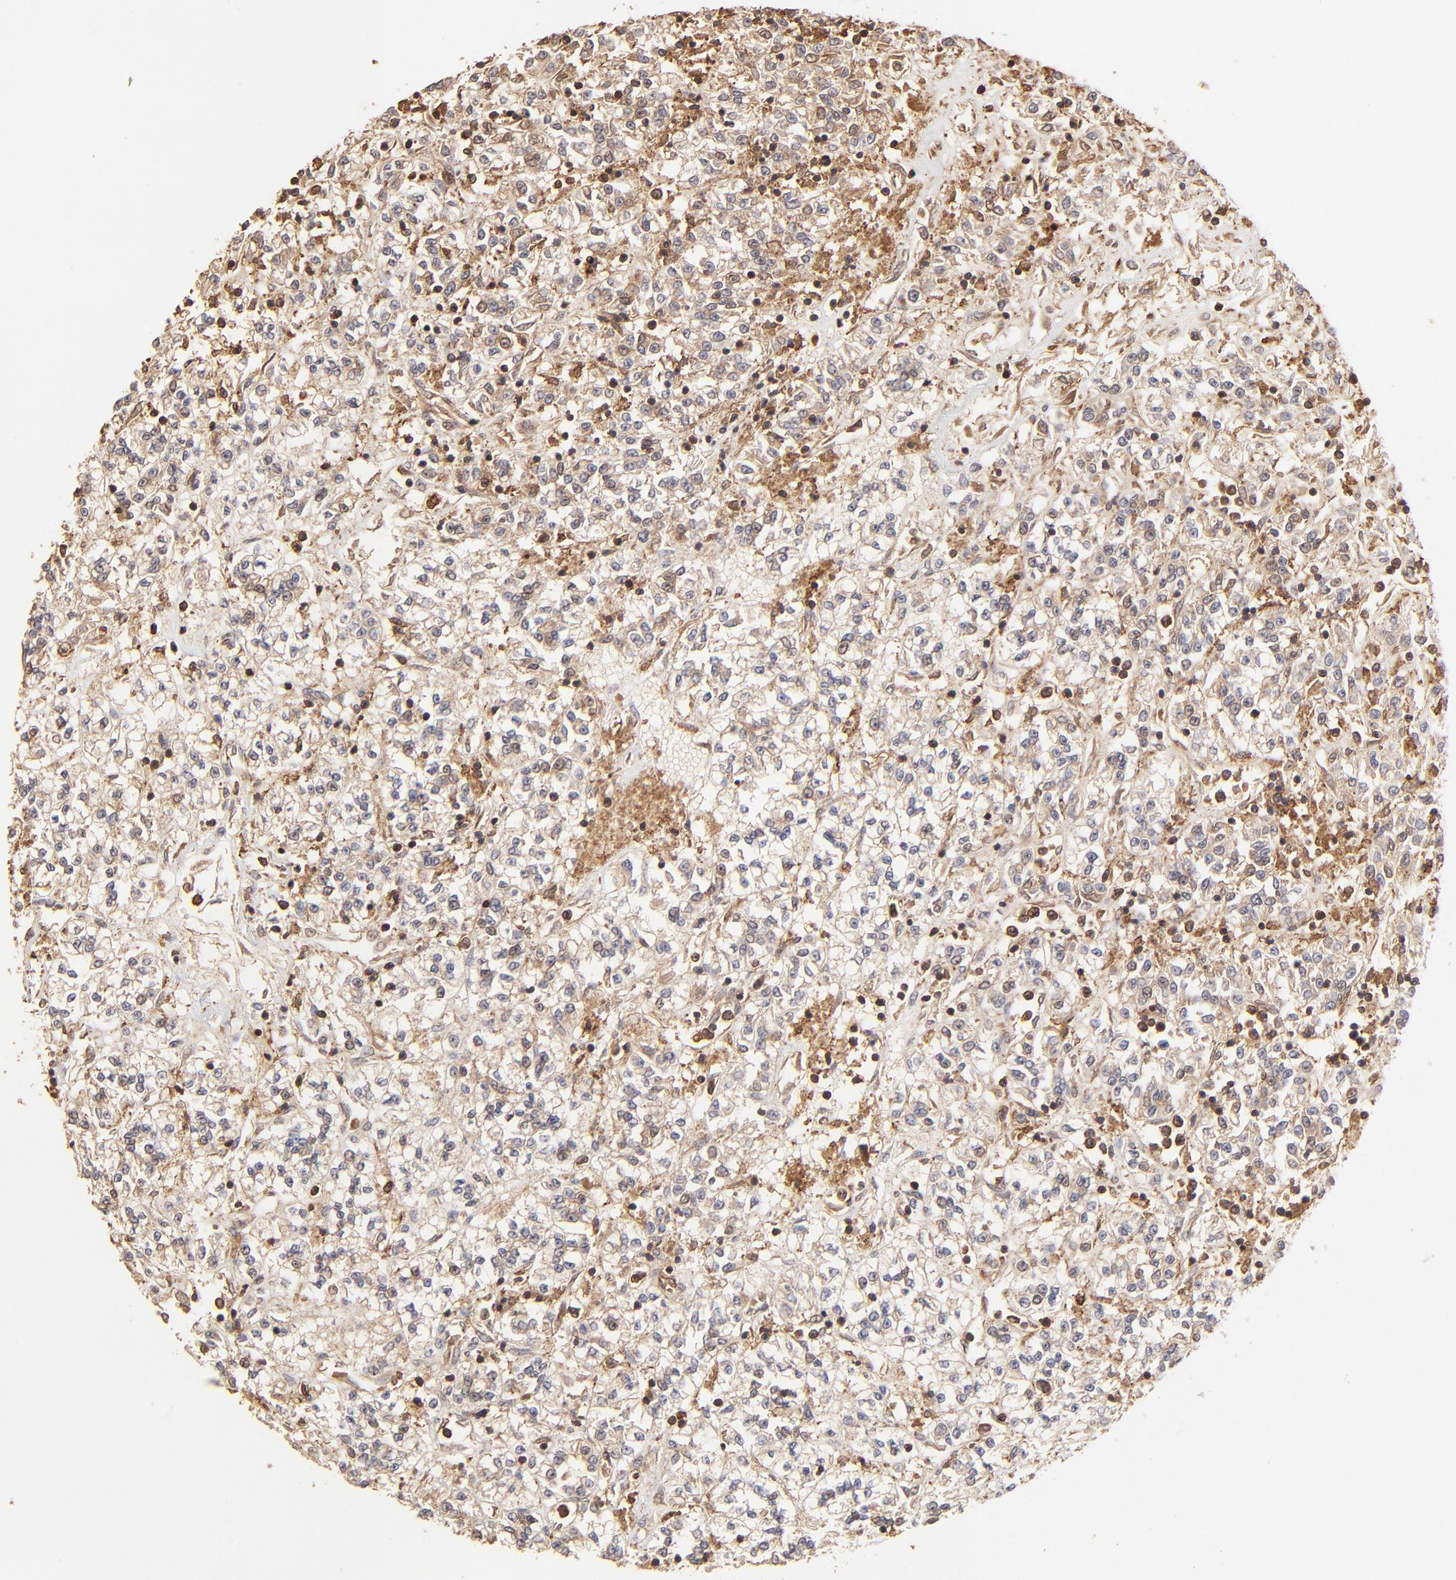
{"staining": {"intensity": "moderate", "quantity": ">75%", "location": "cytoplasmic/membranous"}, "tissue": "renal cancer", "cell_type": "Tumor cells", "image_type": "cancer", "snomed": [{"axis": "morphology", "description": "Adenocarcinoma, NOS"}, {"axis": "topography", "description": "Kidney"}], "caption": "Protein analysis of adenocarcinoma (renal) tissue shows moderate cytoplasmic/membranous expression in approximately >75% of tumor cells. (Stains: DAB in brown, nuclei in blue, Microscopy: brightfield microscopy at high magnification).", "gene": "STON2", "patient": {"sex": "female", "age": 76}}